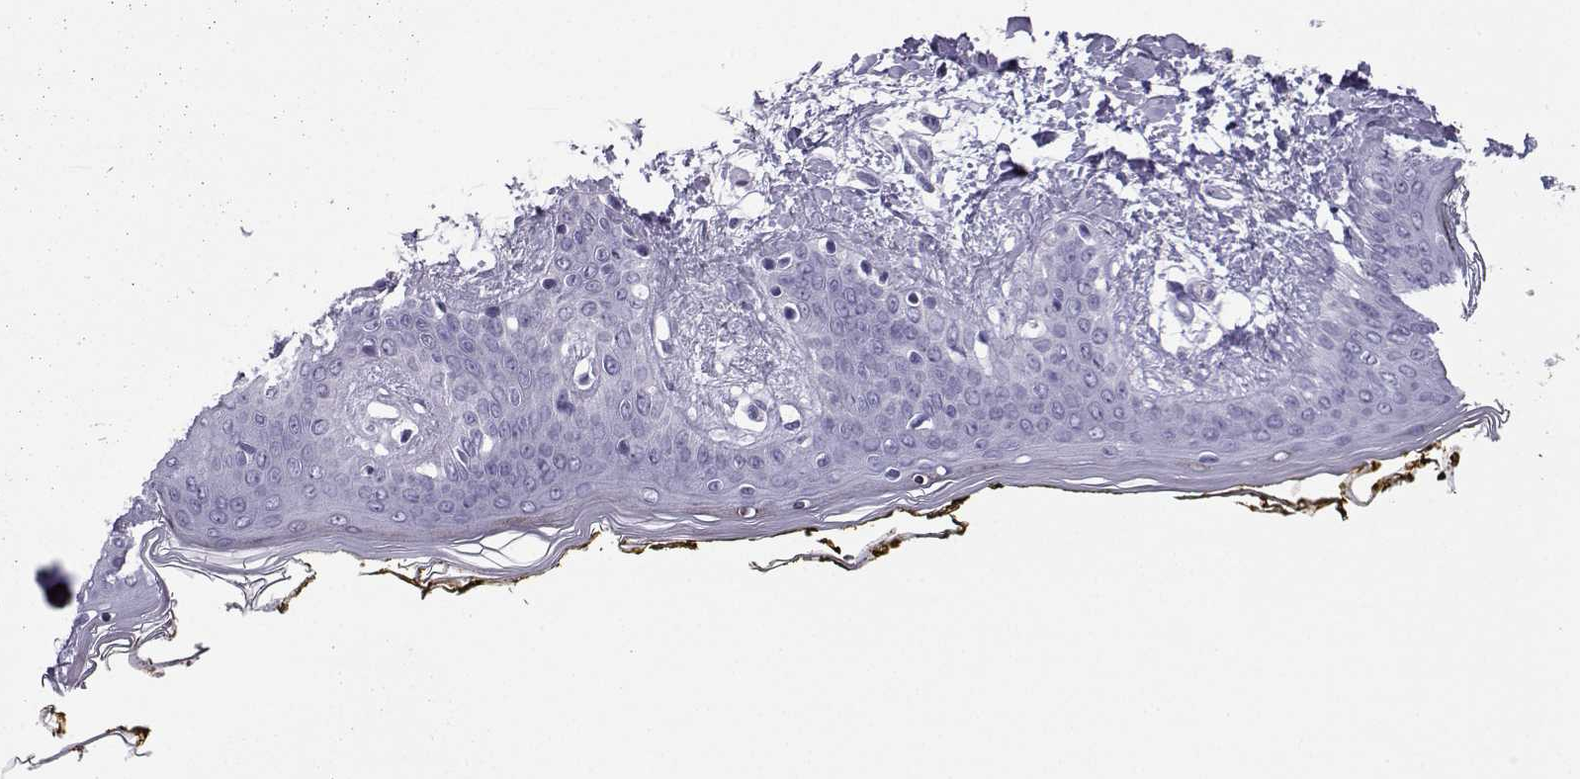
{"staining": {"intensity": "negative", "quantity": "none", "location": "none"}, "tissue": "skin", "cell_type": "Fibroblasts", "image_type": "normal", "snomed": [{"axis": "morphology", "description": "Normal tissue, NOS"}, {"axis": "topography", "description": "Skin"}], "caption": "High magnification brightfield microscopy of unremarkable skin stained with DAB (brown) and counterstained with hematoxylin (blue): fibroblasts show no significant positivity. Brightfield microscopy of immunohistochemistry (IHC) stained with DAB (3,3'-diaminobenzidine) (brown) and hematoxylin (blue), captured at high magnification.", "gene": "TRIM46", "patient": {"sex": "female", "age": 34}}